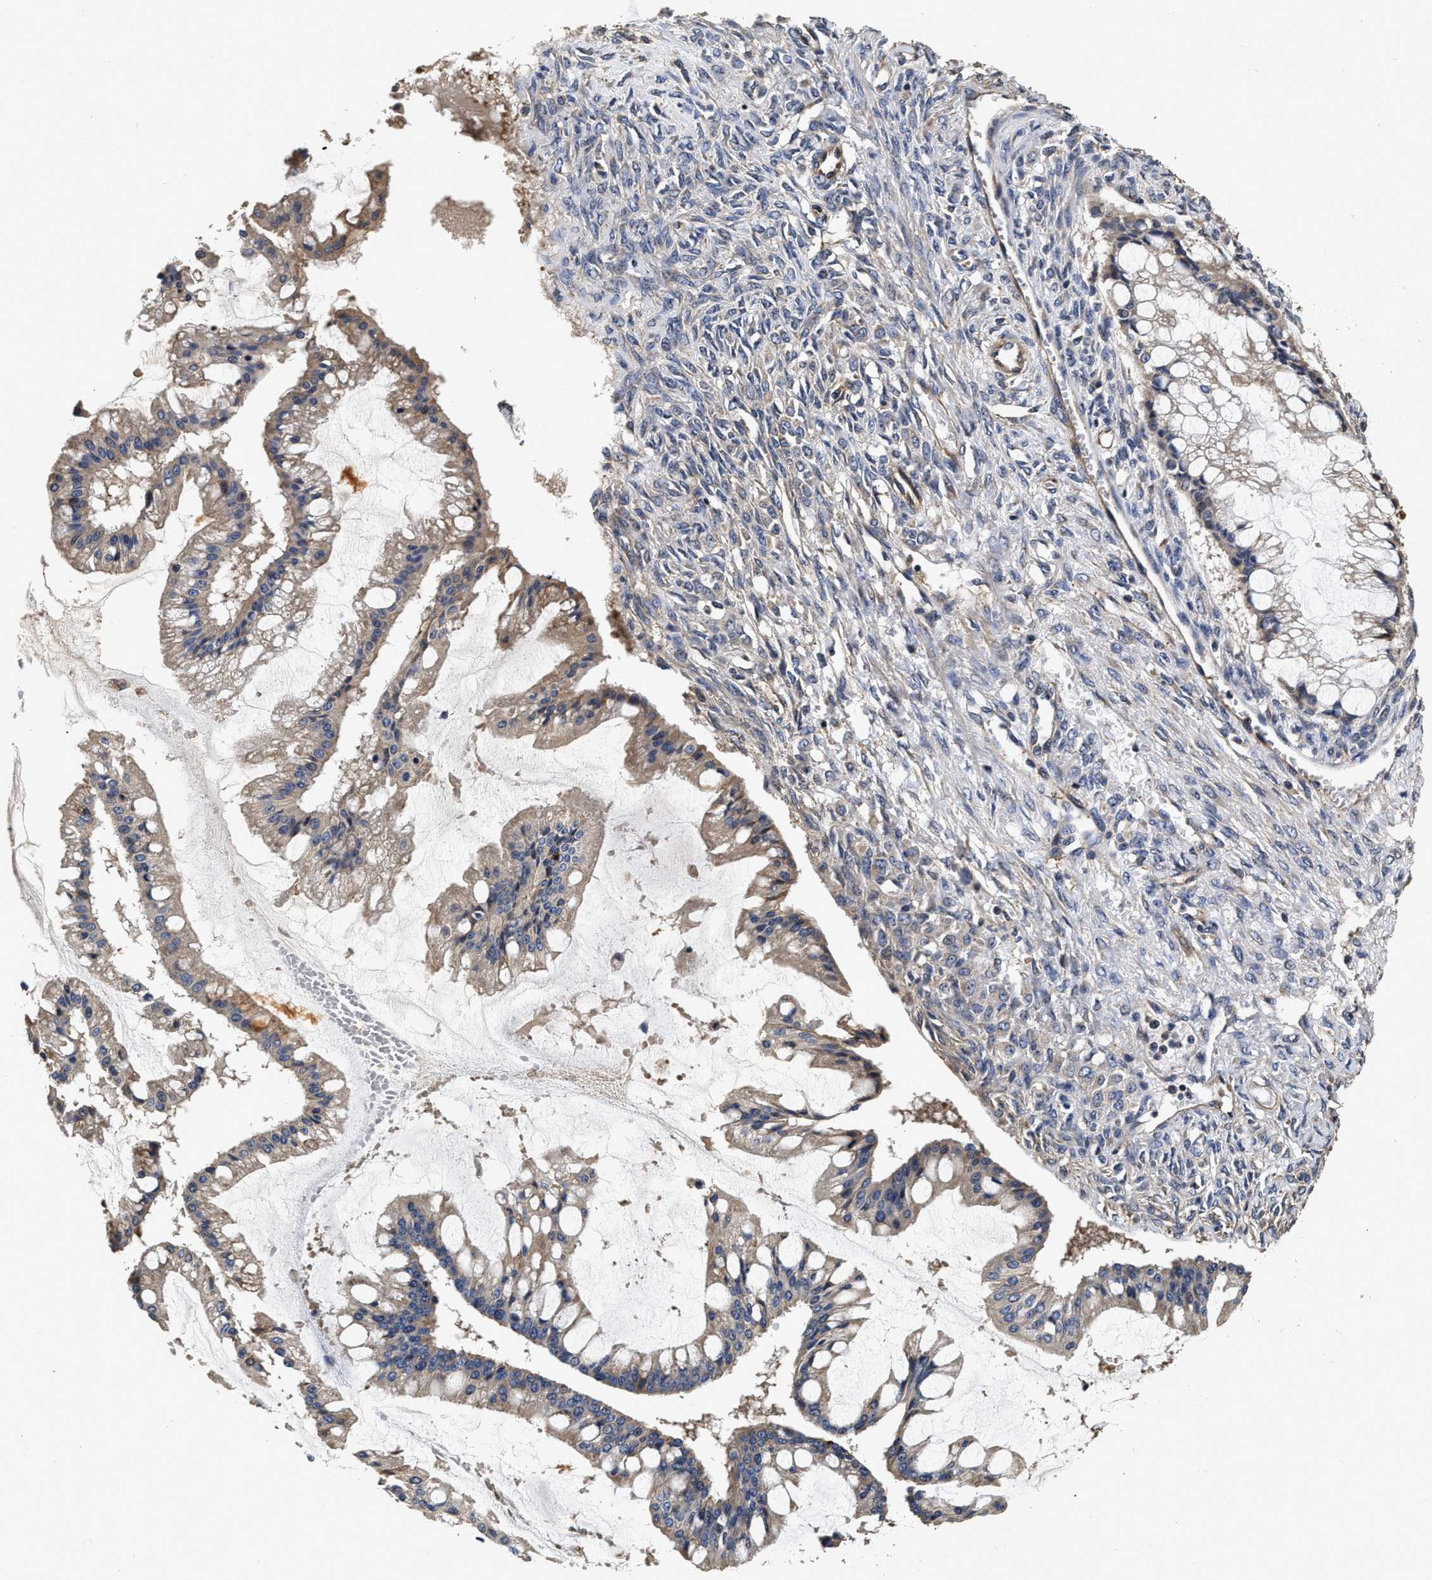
{"staining": {"intensity": "moderate", "quantity": ">75%", "location": "cytoplasmic/membranous"}, "tissue": "ovarian cancer", "cell_type": "Tumor cells", "image_type": "cancer", "snomed": [{"axis": "morphology", "description": "Cystadenocarcinoma, mucinous, NOS"}, {"axis": "topography", "description": "Ovary"}], "caption": "Protein expression analysis of mucinous cystadenocarcinoma (ovarian) reveals moderate cytoplasmic/membranous staining in about >75% of tumor cells.", "gene": "ABCG8", "patient": {"sex": "female", "age": 73}}